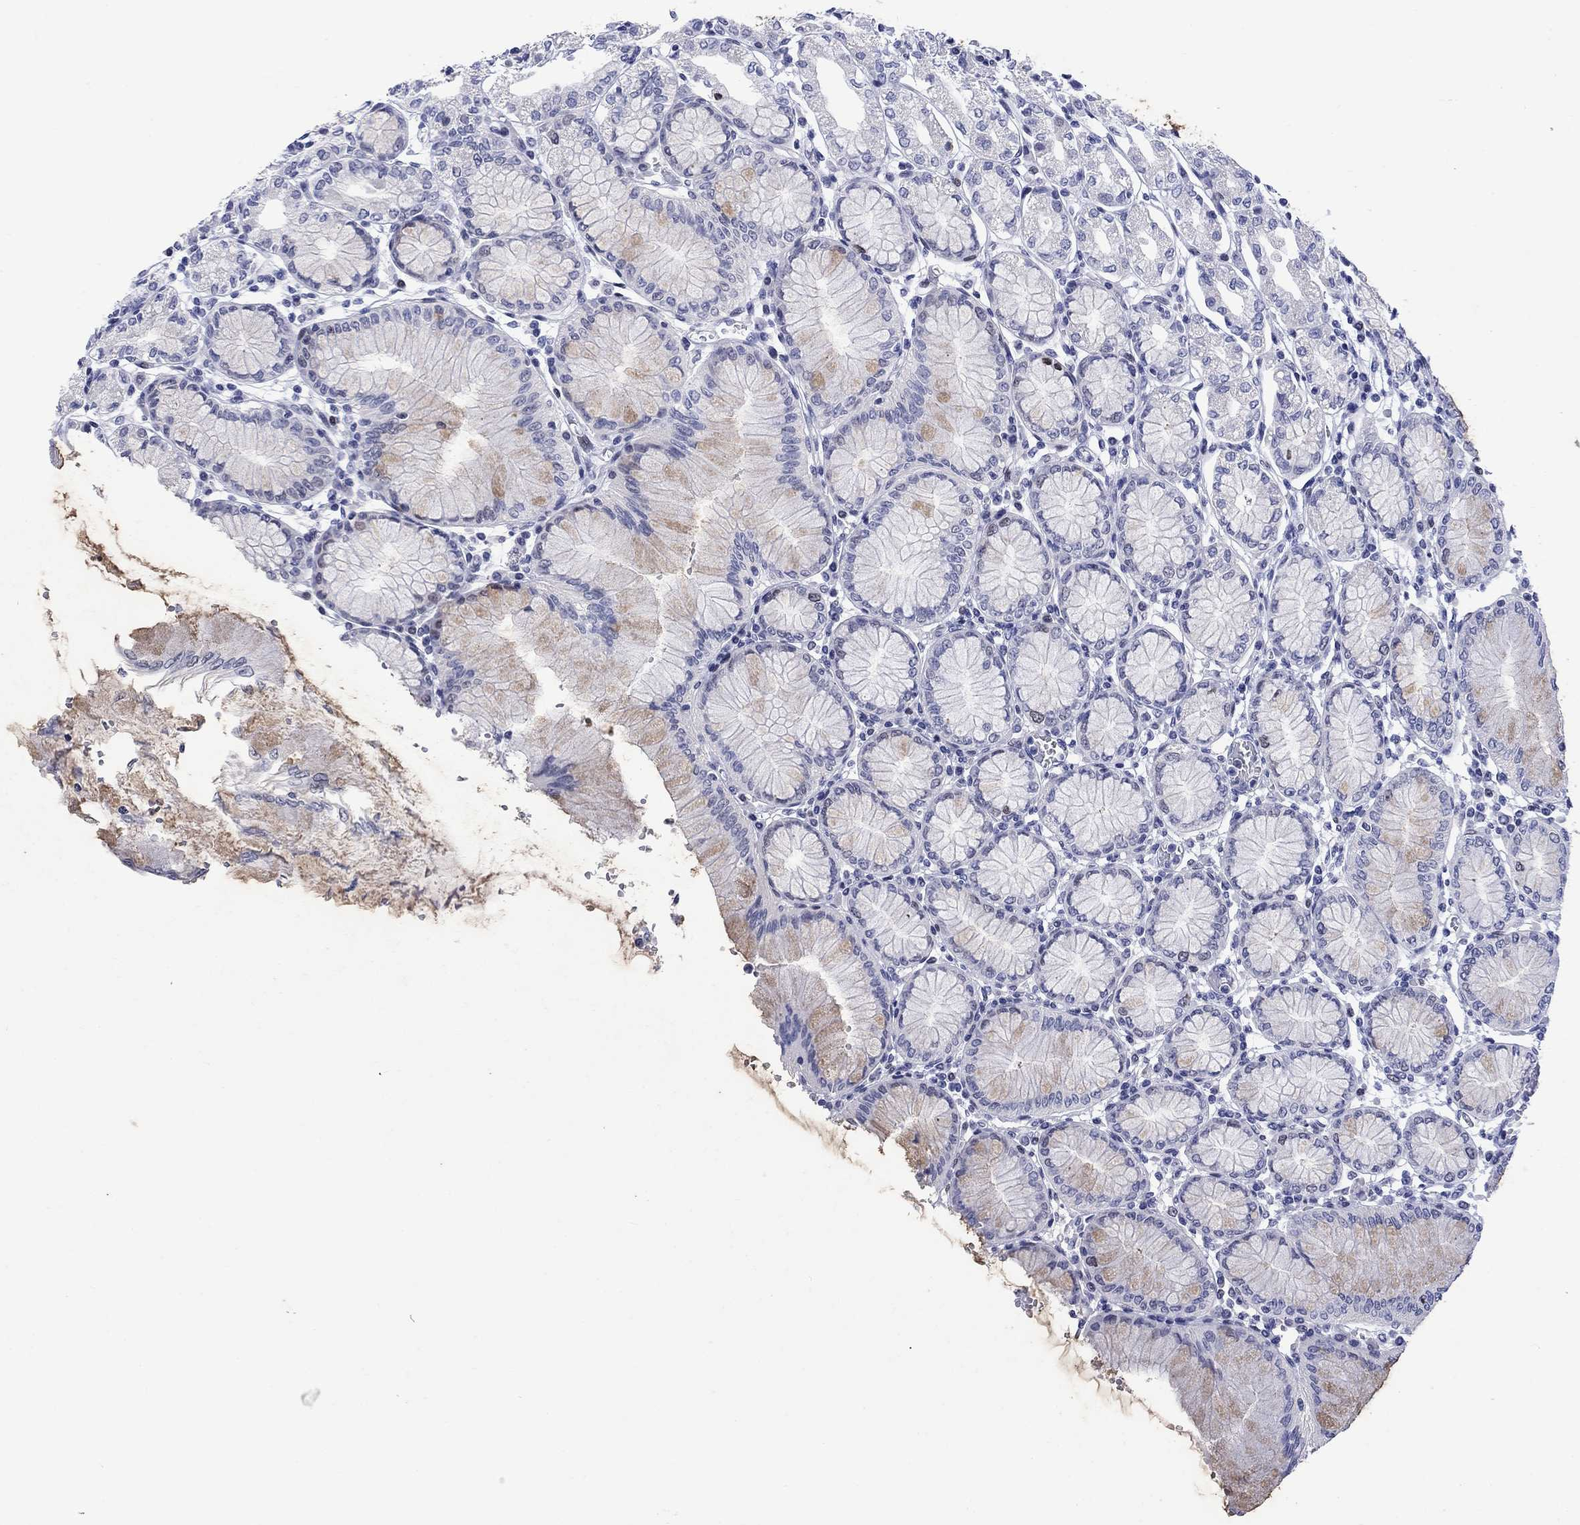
{"staining": {"intensity": "strong", "quantity": "<25%", "location": "nuclear"}, "tissue": "stomach", "cell_type": "Glandular cells", "image_type": "normal", "snomed": [{"axis": "morphology", "description": "Normal tissue, NOS"}, {"axis": "topography", "description": "Skeletal muscle"}, {"axis": "topography", "description": "Stomach"}], "caption": "Glandular cells display medium levels of strong nuclear expression in approximately <25% of cells in unremarkable stomach. (brown staining indicates protein expression, while blue staining denotes nuclei).", "gene": "CDCA2", "patient": {"sex": "female", "age": 57}}